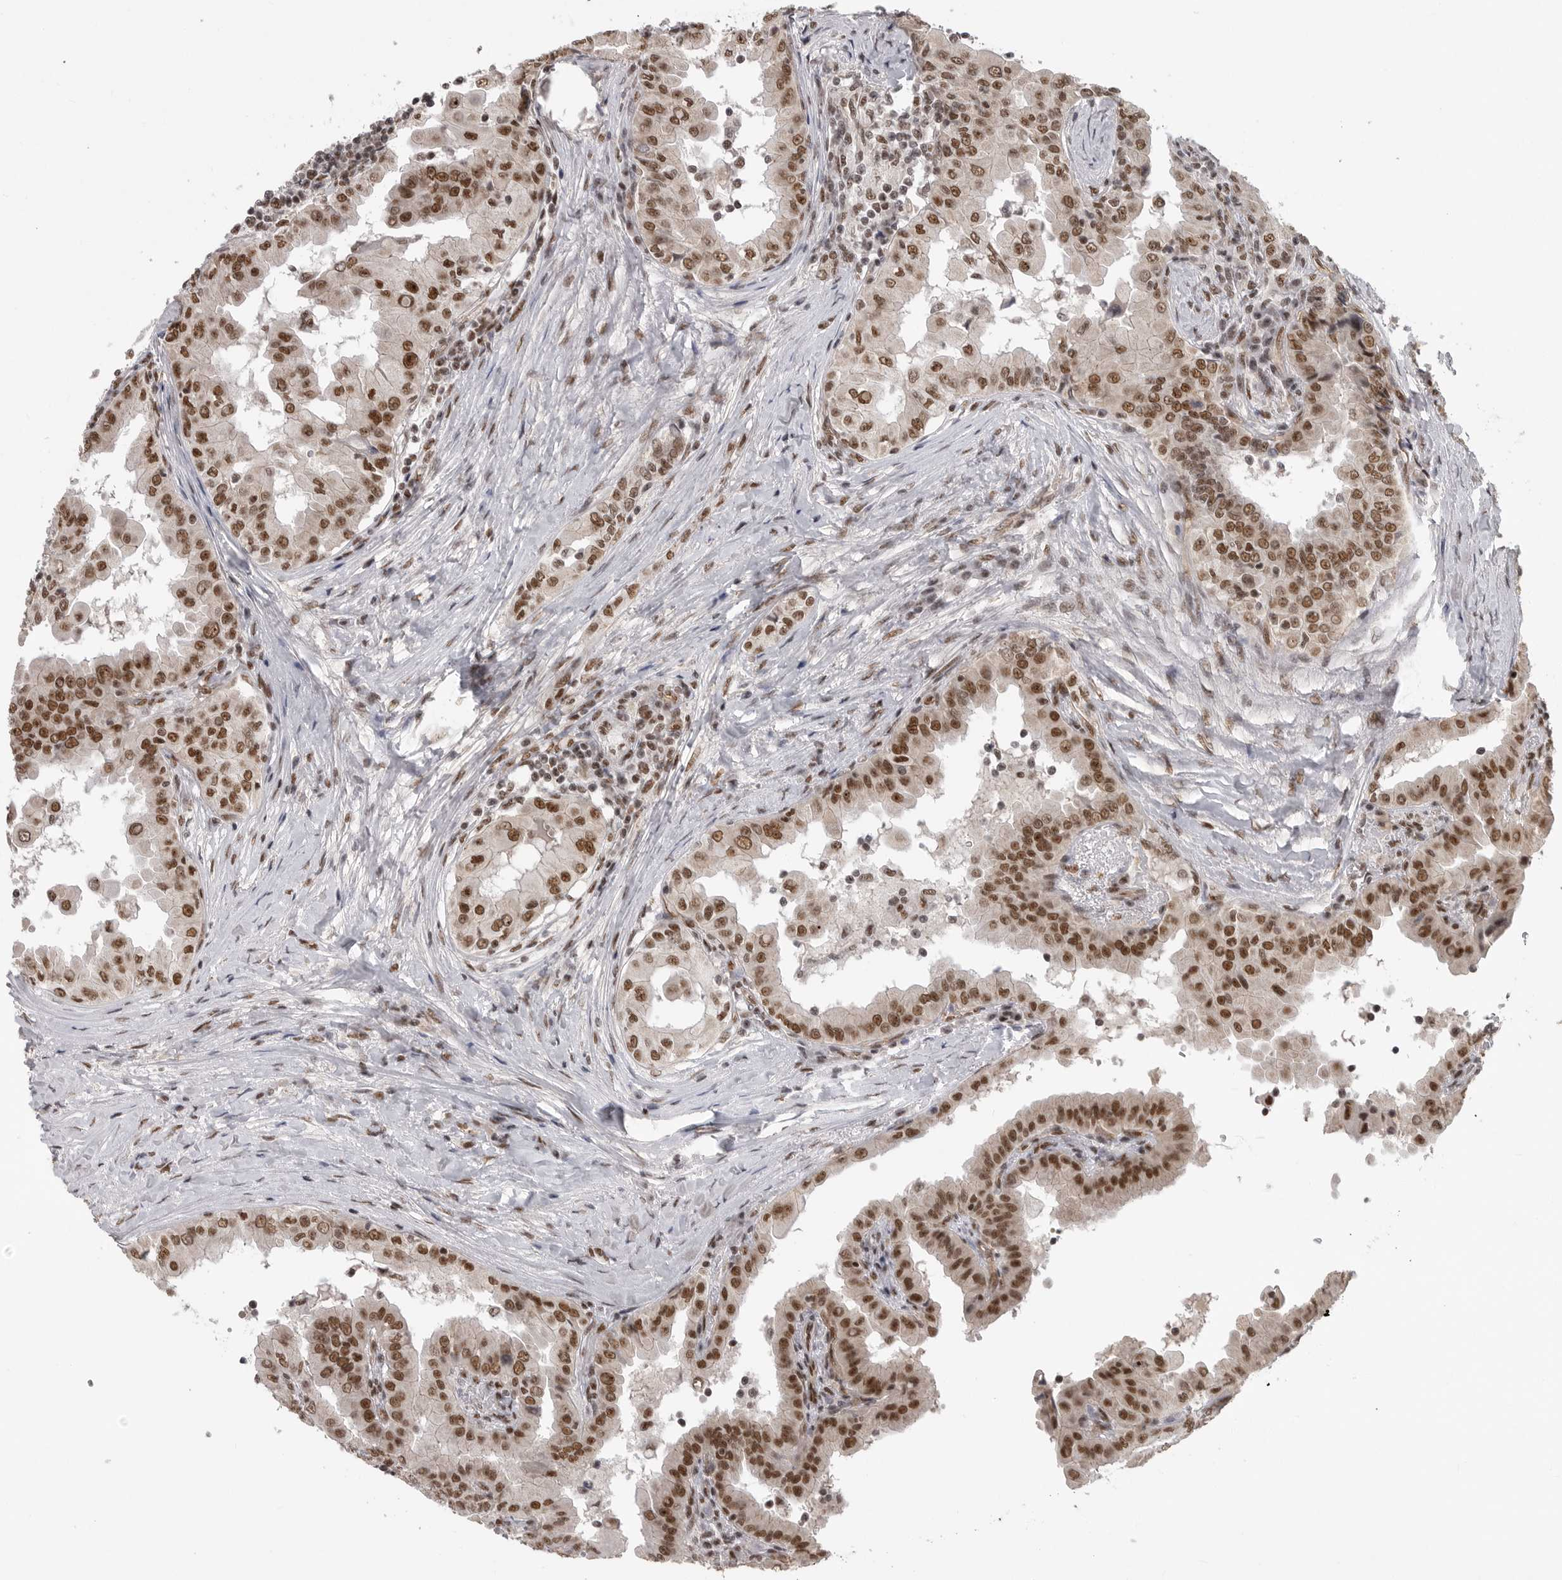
{"staining": {"intensity": "strong", "quantity": ">75%", "location": "nuclear"}, "tissue": "thyroid cancer", "cell_type": "Tumor cells", "image_type": "cancer", "snomed": [{"axis": "morphology", "description": "Papillary adenocarcinoma, NOS"}, {"axis": "topography", "description": "Thyroid gland"}], "caption": "High-power microscopy captured an immunohistochemistry (IHC) micrograph of thyroid cancer, revealing strong nuclear positivity in about >75% of tumor cells.", "gene": "PPP1R8", "patient": {"sex": "male", "age": 33}}